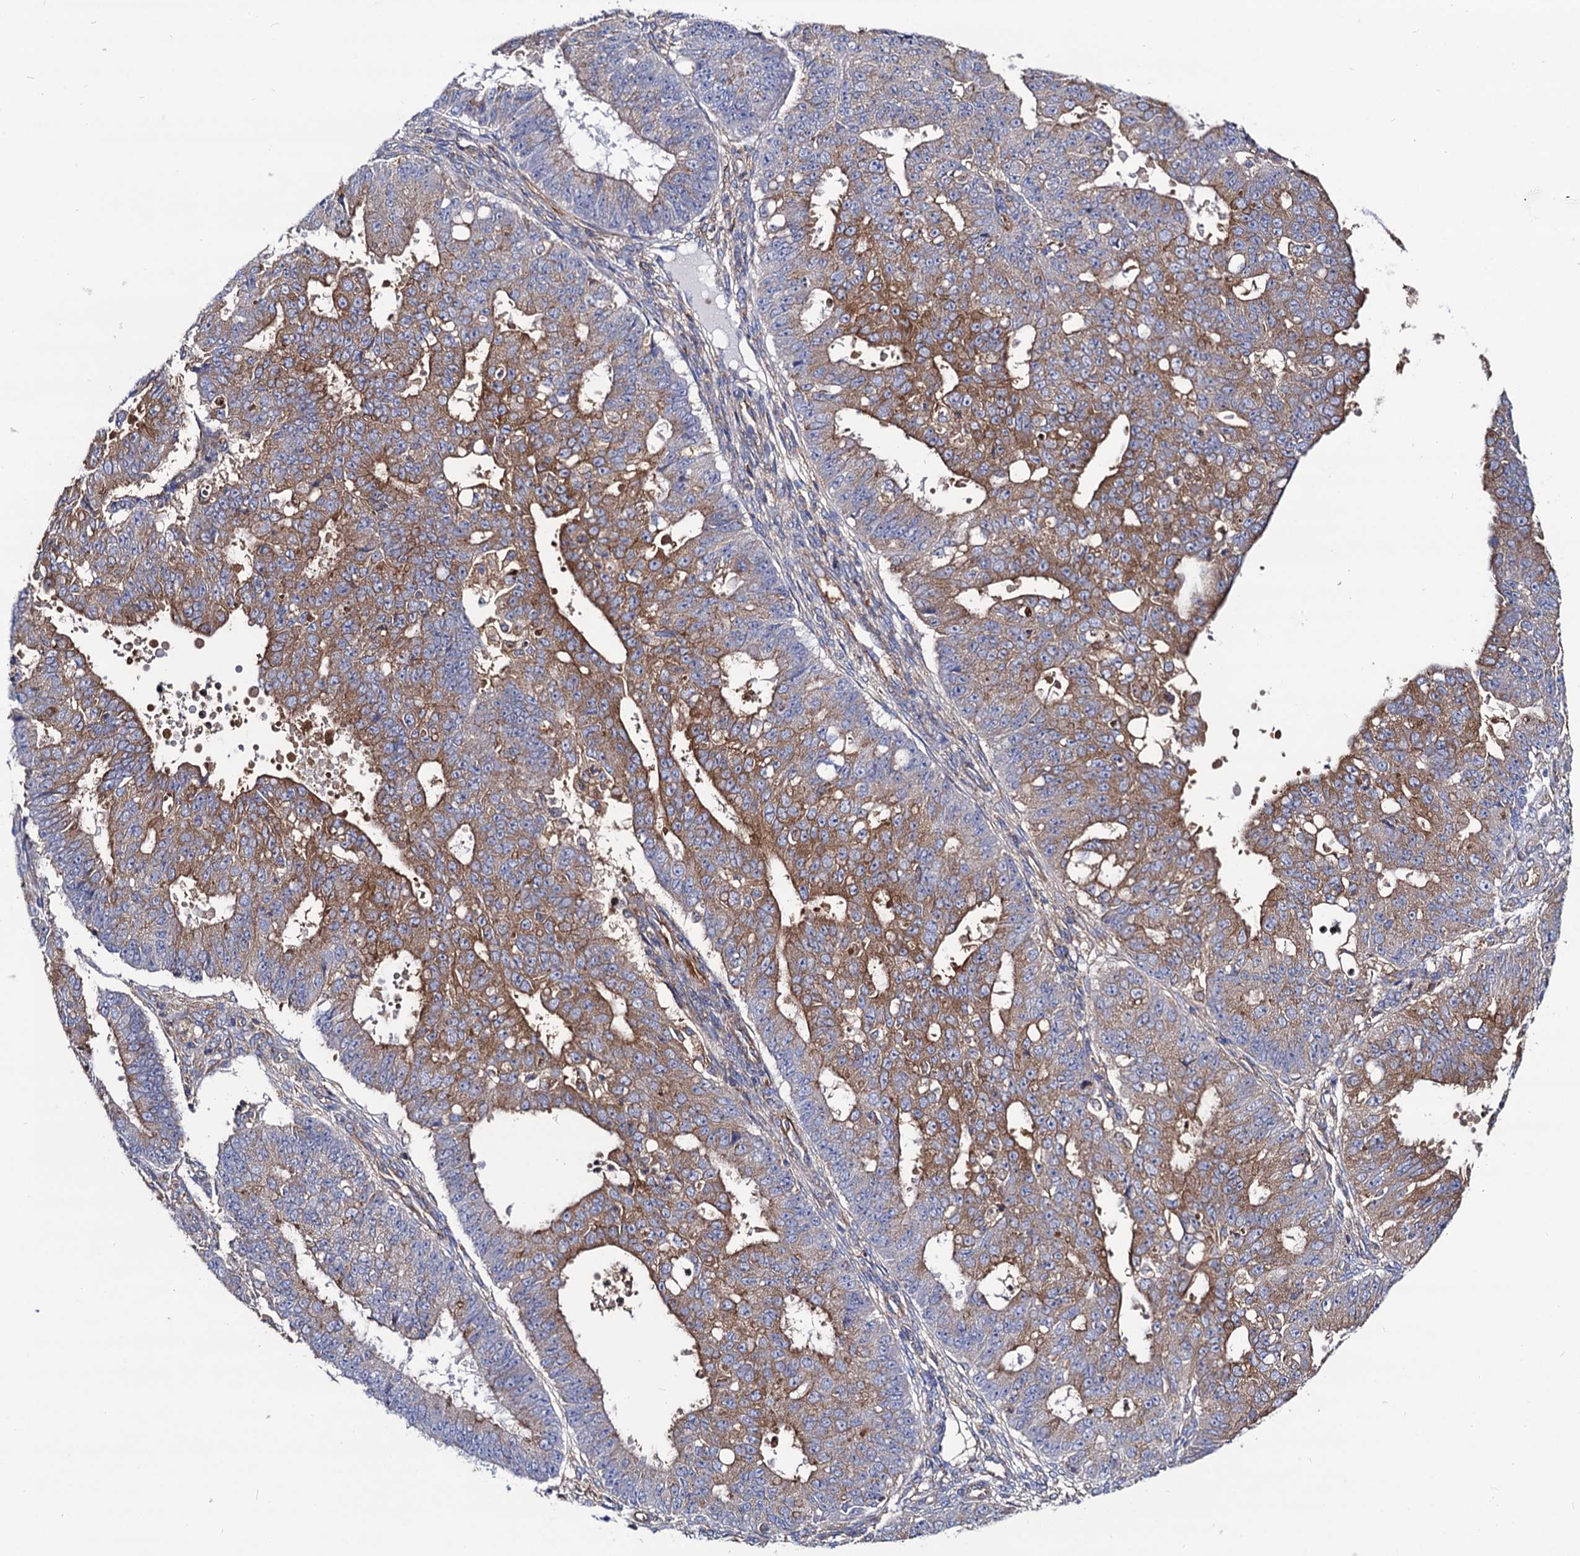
{"staining": {"intensity": "moderate", "quantity": "25%-75%", "location": "cytoplasmic/membranous"}, "tissue": "ovarian cancer", "cell_type": "Tumor cells", "image_type": "cancer", "snomed": [{"axis": "morphology", "description": "Carcinoma, endometroid"}, {"axis": "topography", "description": "Appendix"}, {"axis": "topography", "description": "Ovary"}], "caption": "Immunohistochemical staining of ovarian cancer exhibits moderate cytoplasmic/membranous protein positivity in about 25%-75% of tumor cells.", "gene": "DYDC1", "patient": {"sex": "female", "age": 42}}